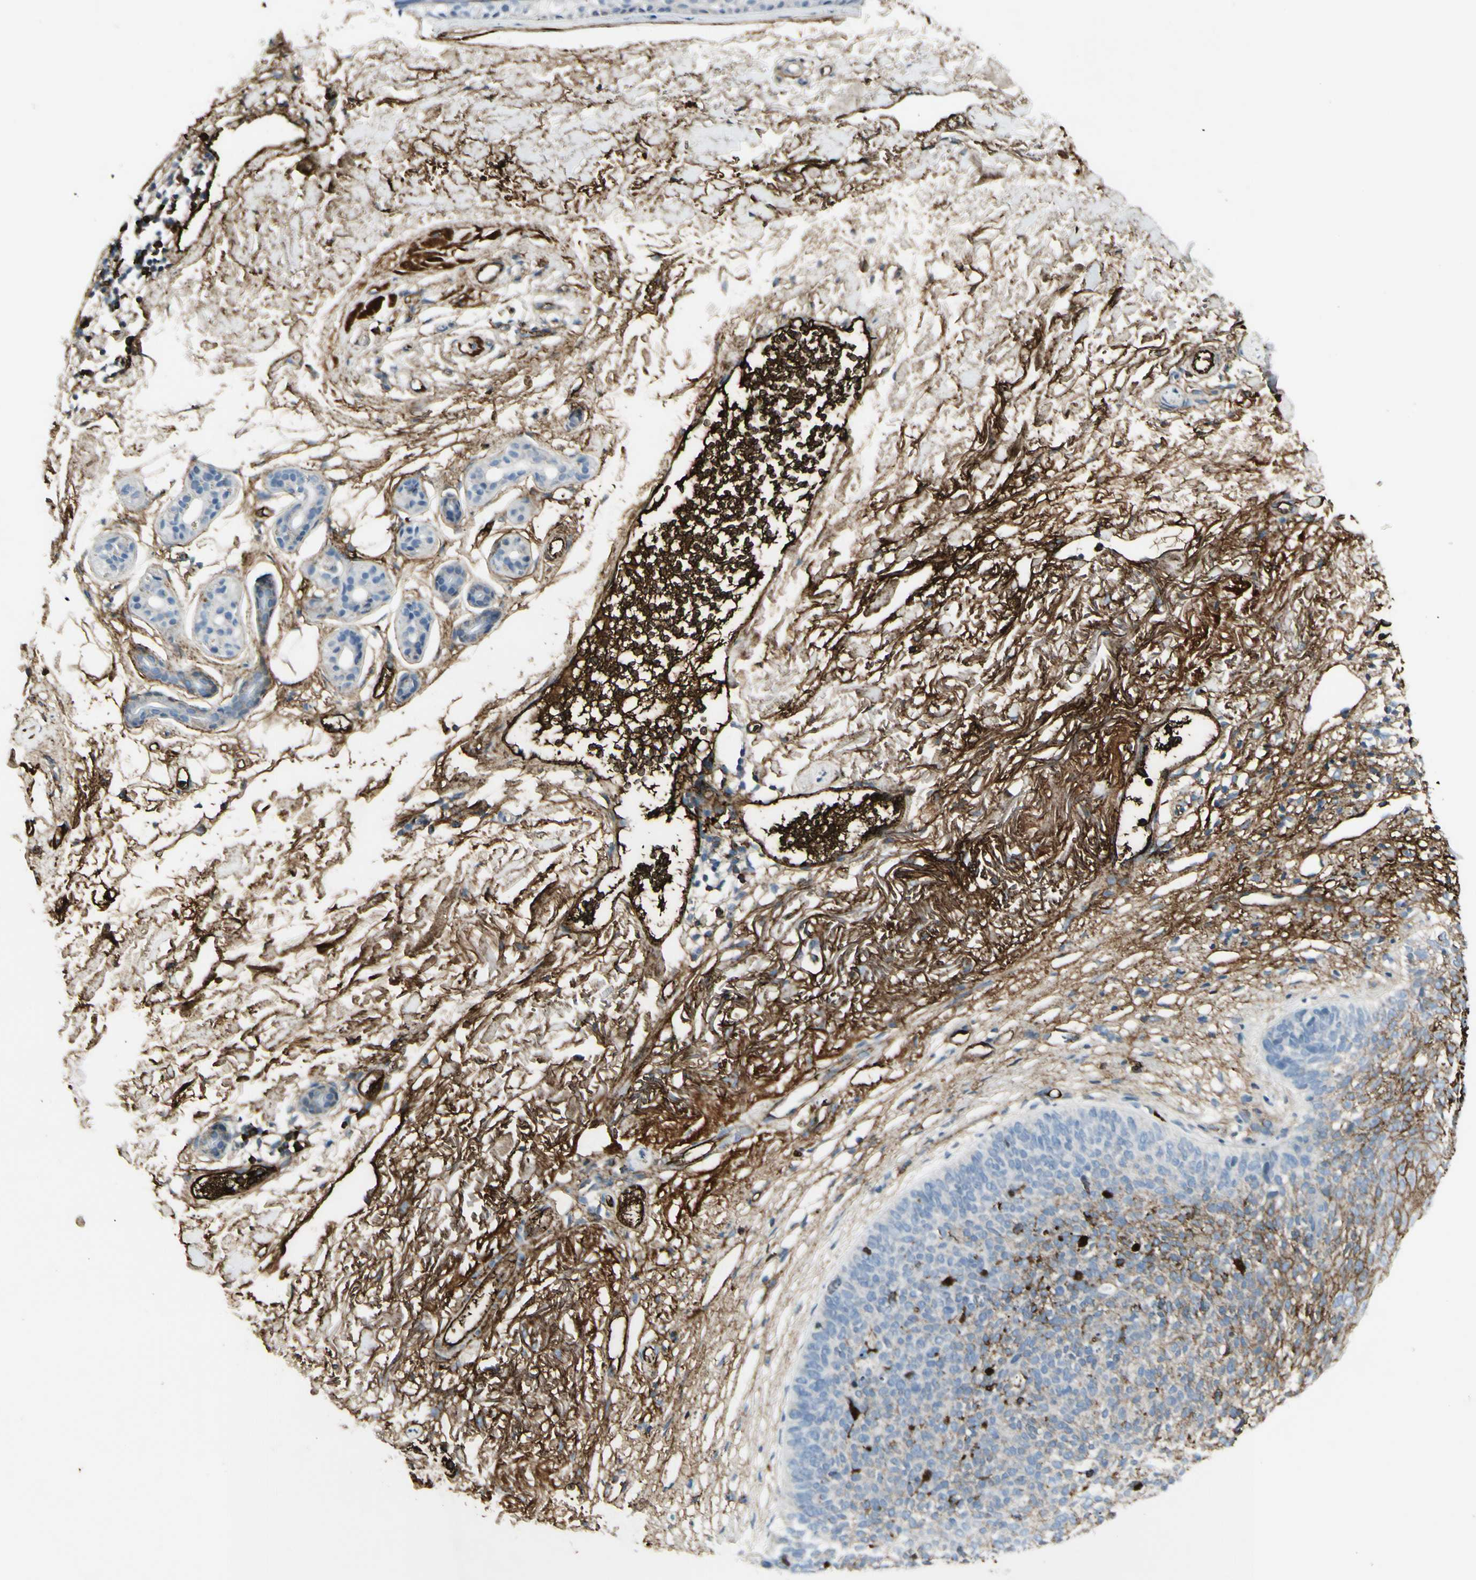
{"staining": {"intensity": "moderate", "quantity": "25%-75%", "location": "cytoplasmic/membranous"}, "tissue": "skin cancer", "cell_type": "Tumor cells", "image_type": "cancer", "snomed": [{"axis": "morphology", "description": "Basal cell carcinoma"}, {"axis": "topography", "description": "Skin"}], "caption": "IHC (DAB (3,3'-diaminobenzidine)) staining of human skin cancer displays moderate cytoplasmic/membranous protein staining in about 25%-75% of tumor cells. (Stains: DAB in brown, nuclei in blue, Microscopy: brightfield microscopy at high magnification).", "gene": "IGHG1", "patient": {"sex": "female", "age": 70}}